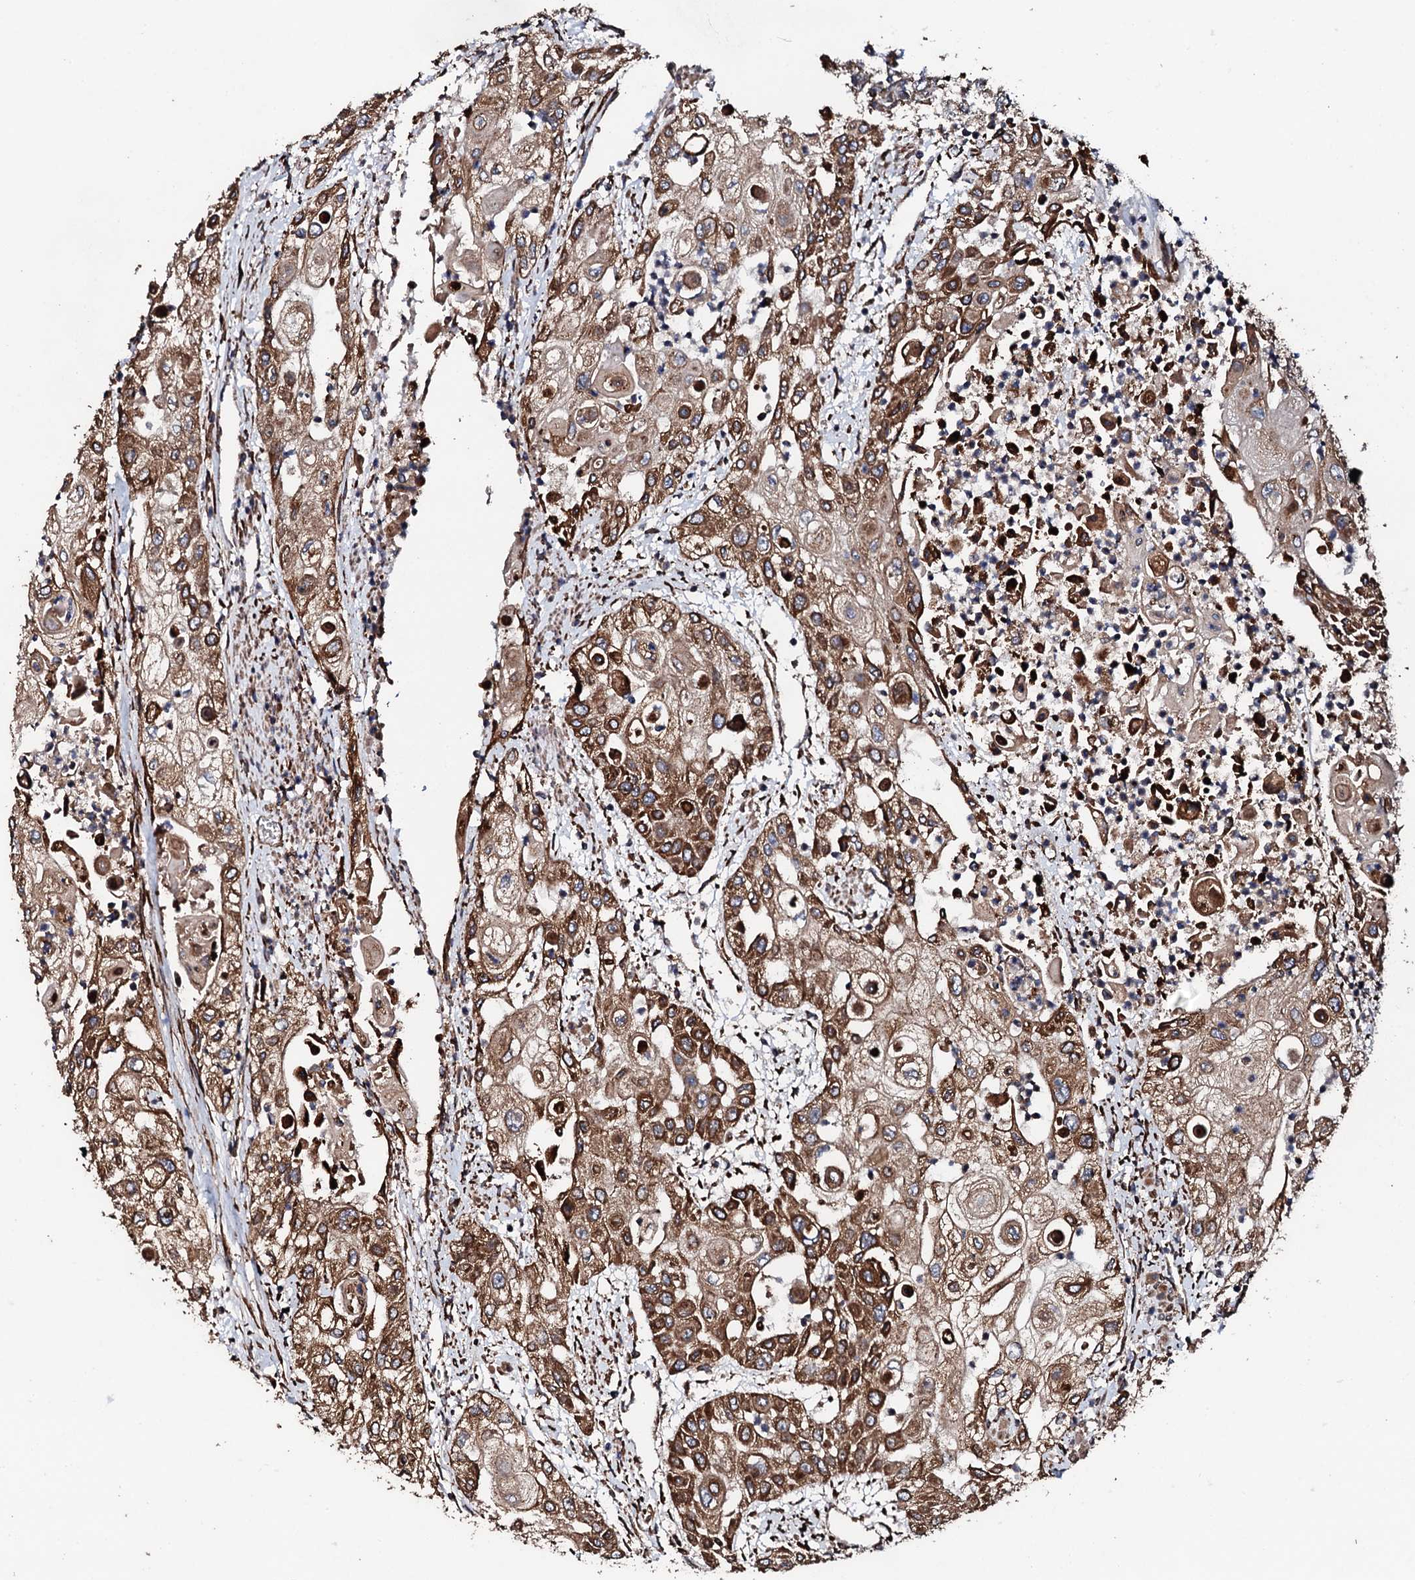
{"staining": {"intensity": "strong", "quantity": "25%-75%", "location": "cytoplasmic/membranous"}, "tissue": "urothelial cancer", "cell_type": "Tumor cells", "image_type": "cancer", "snomed": [{"axis": "morphology", "description": "Urothelial carcinoma, High grade"}, {"axis": "topography", "description": "Urinary bladder"}], "caption": "An image of urothelial cancer stained for a protein reveals strong cytoplasmic/membranous brown staining in tumor cells. (DAB IHC with brightfield microscopy, high magnification).", "gene": "CKAP5", "patient": {"sex": "female", "age": 79}}